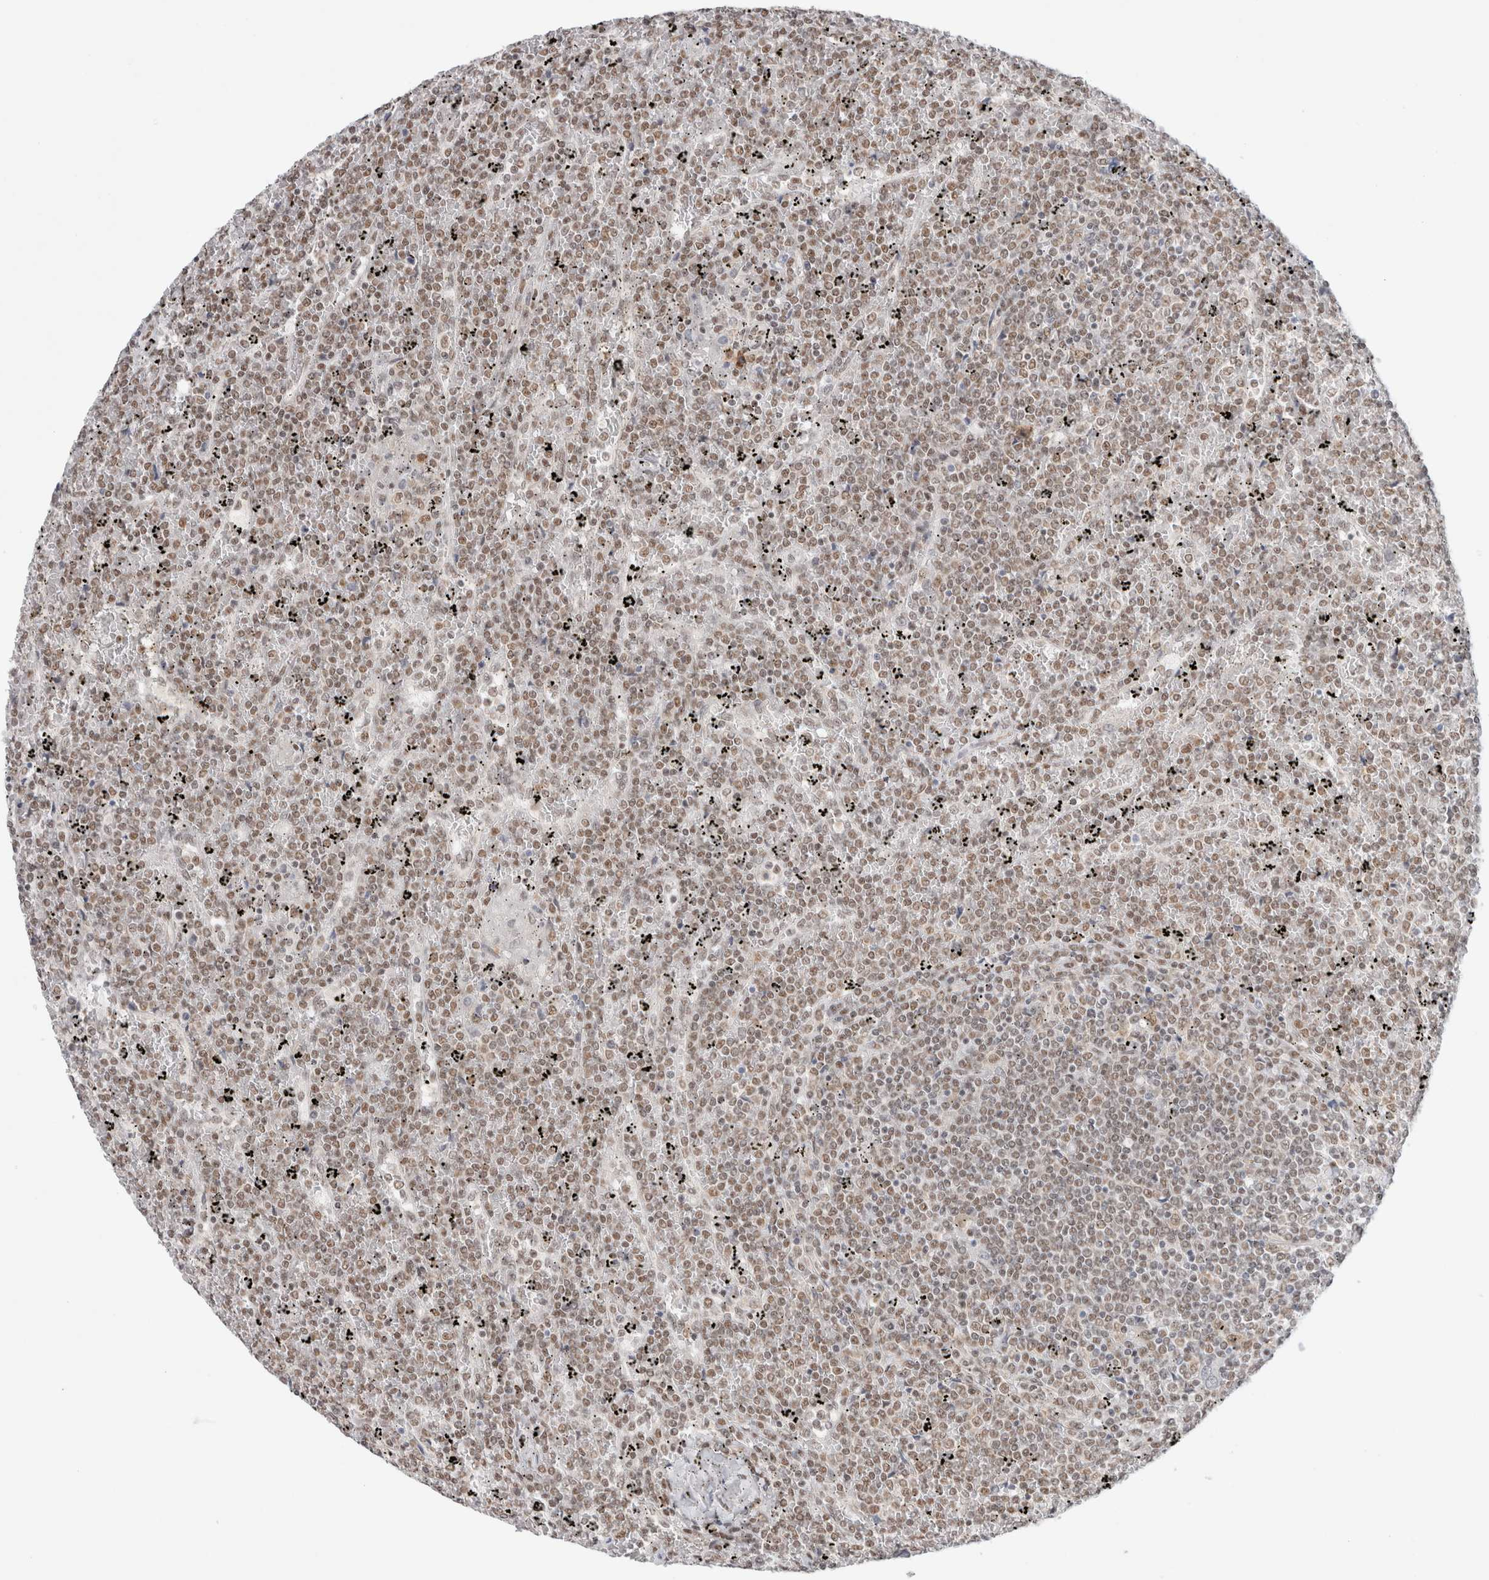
{"staining": {"intensity": "moderate", "quantity": ">75%", "location": "nuclear"}, "tissue": "lymphoma", "cell_type": "Tumor cells", "image_type": "cancer", "snomed": [{"axis": "morphology", "description": "Malignant lymphoma, non-Hodgkin's type, Low grade"}, {"axis": "topography", "description": "Spleen"}], "caption": "An IHC image of neoplastic tissue is shown. Protein staining in brown shows moderate nuclear positivity in low-grade malignant lymphoma, non-Hodgkin's type within tumor cells.", "gene": "TRMT12", "patient": {"sex": "female", "age": 19}}